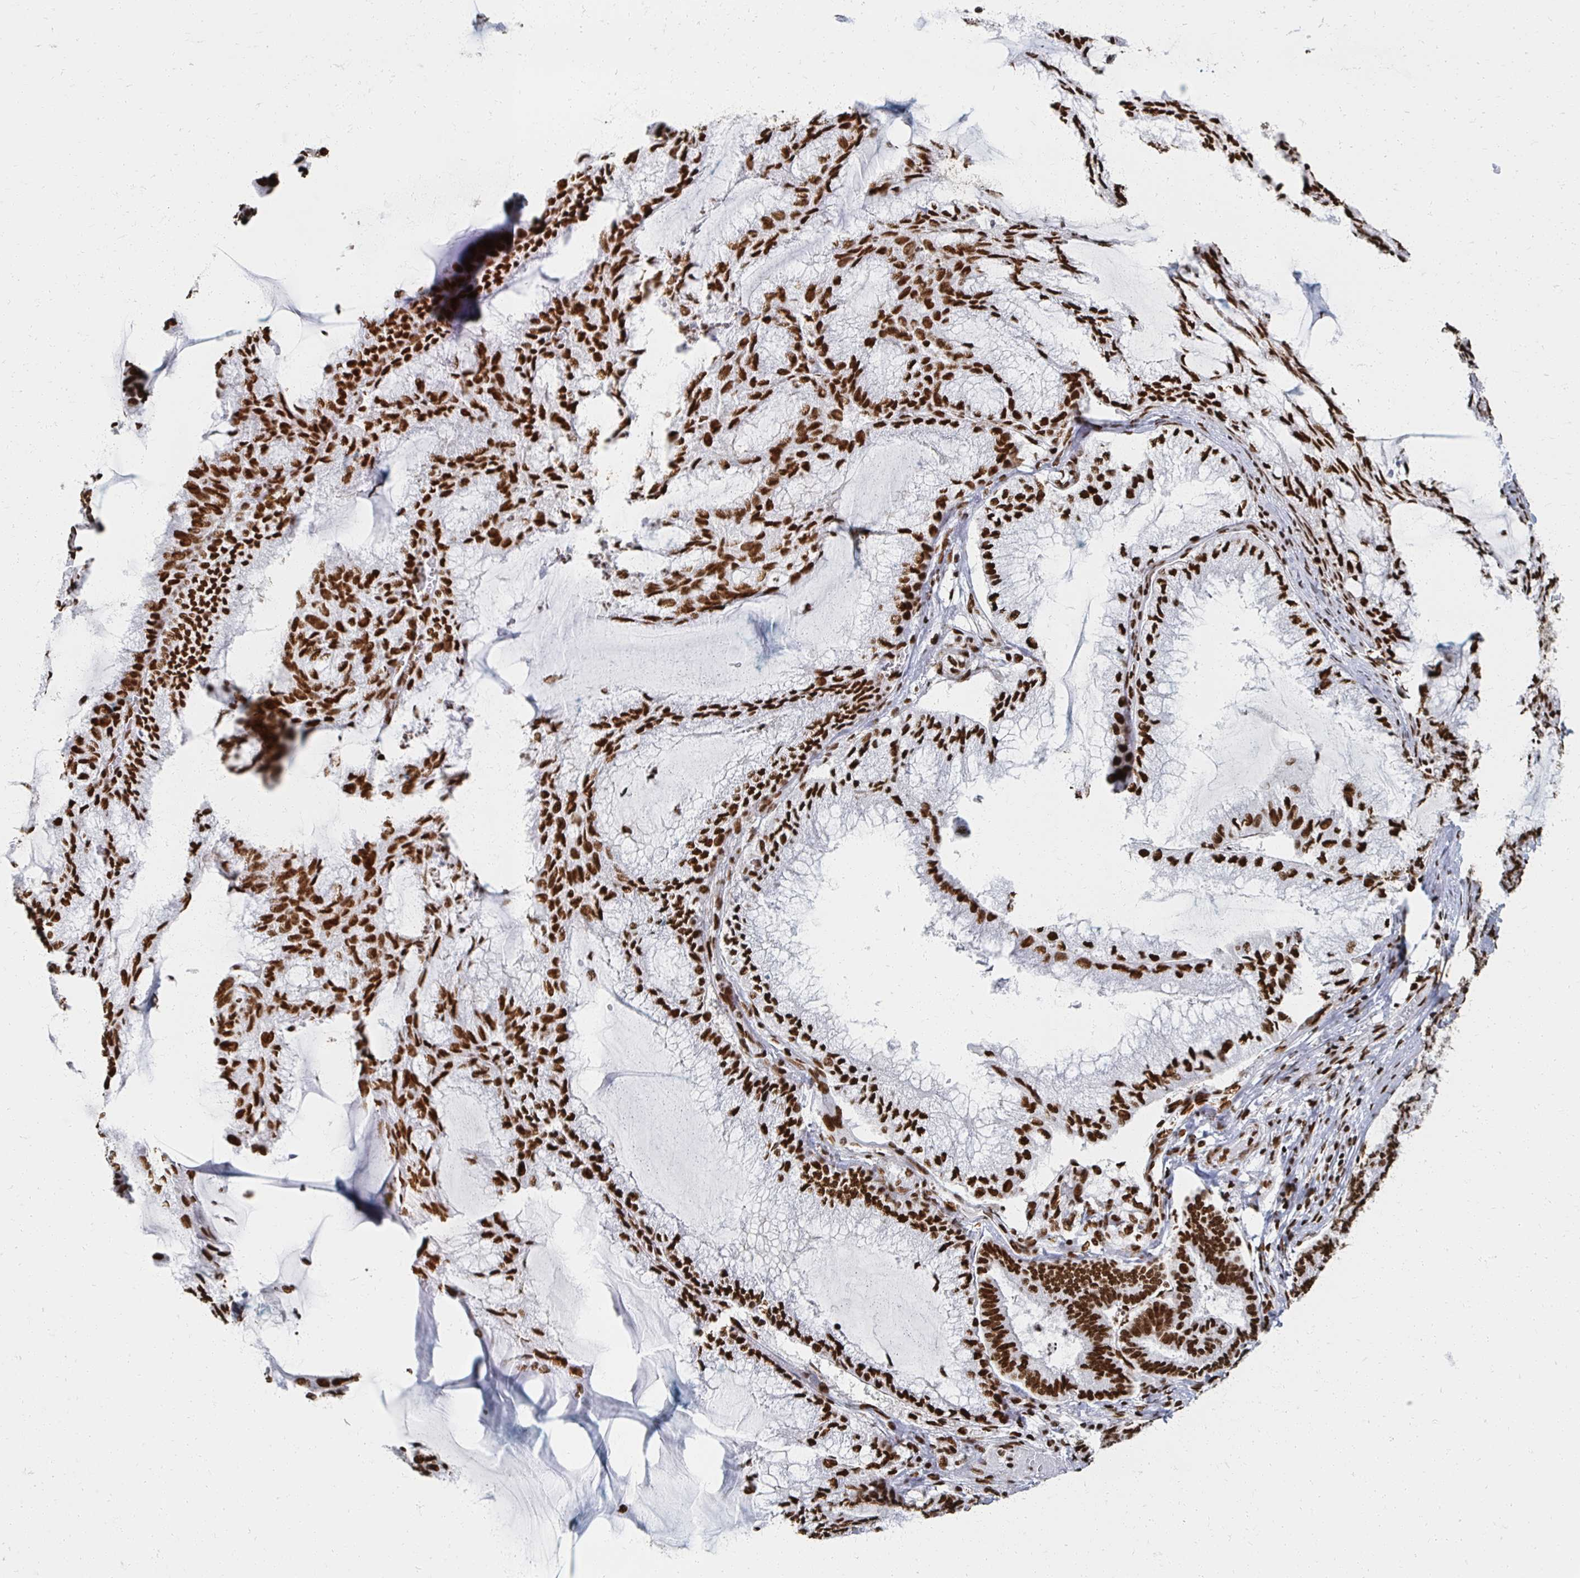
{"staining": {"intensity": "strong", "quantity": ">75%", "location": "nuclear"}, "tissue": "endometrial cancer", "cell_type": "Tumor cells", "image_type": "cancer", "snomed": [{"axis": "morphology", "description": "Carcinoma, NOS"}, {"axis": "topography", "description": "Endometrium"}], "caption": "Carcinoma (endometrial) stained for a protein (brown) demonstrates strong nuclear positive staining in about >75% of tumor cells.", "gene": "RBBP7", "patient": {"sex": "female", "age": 62}}